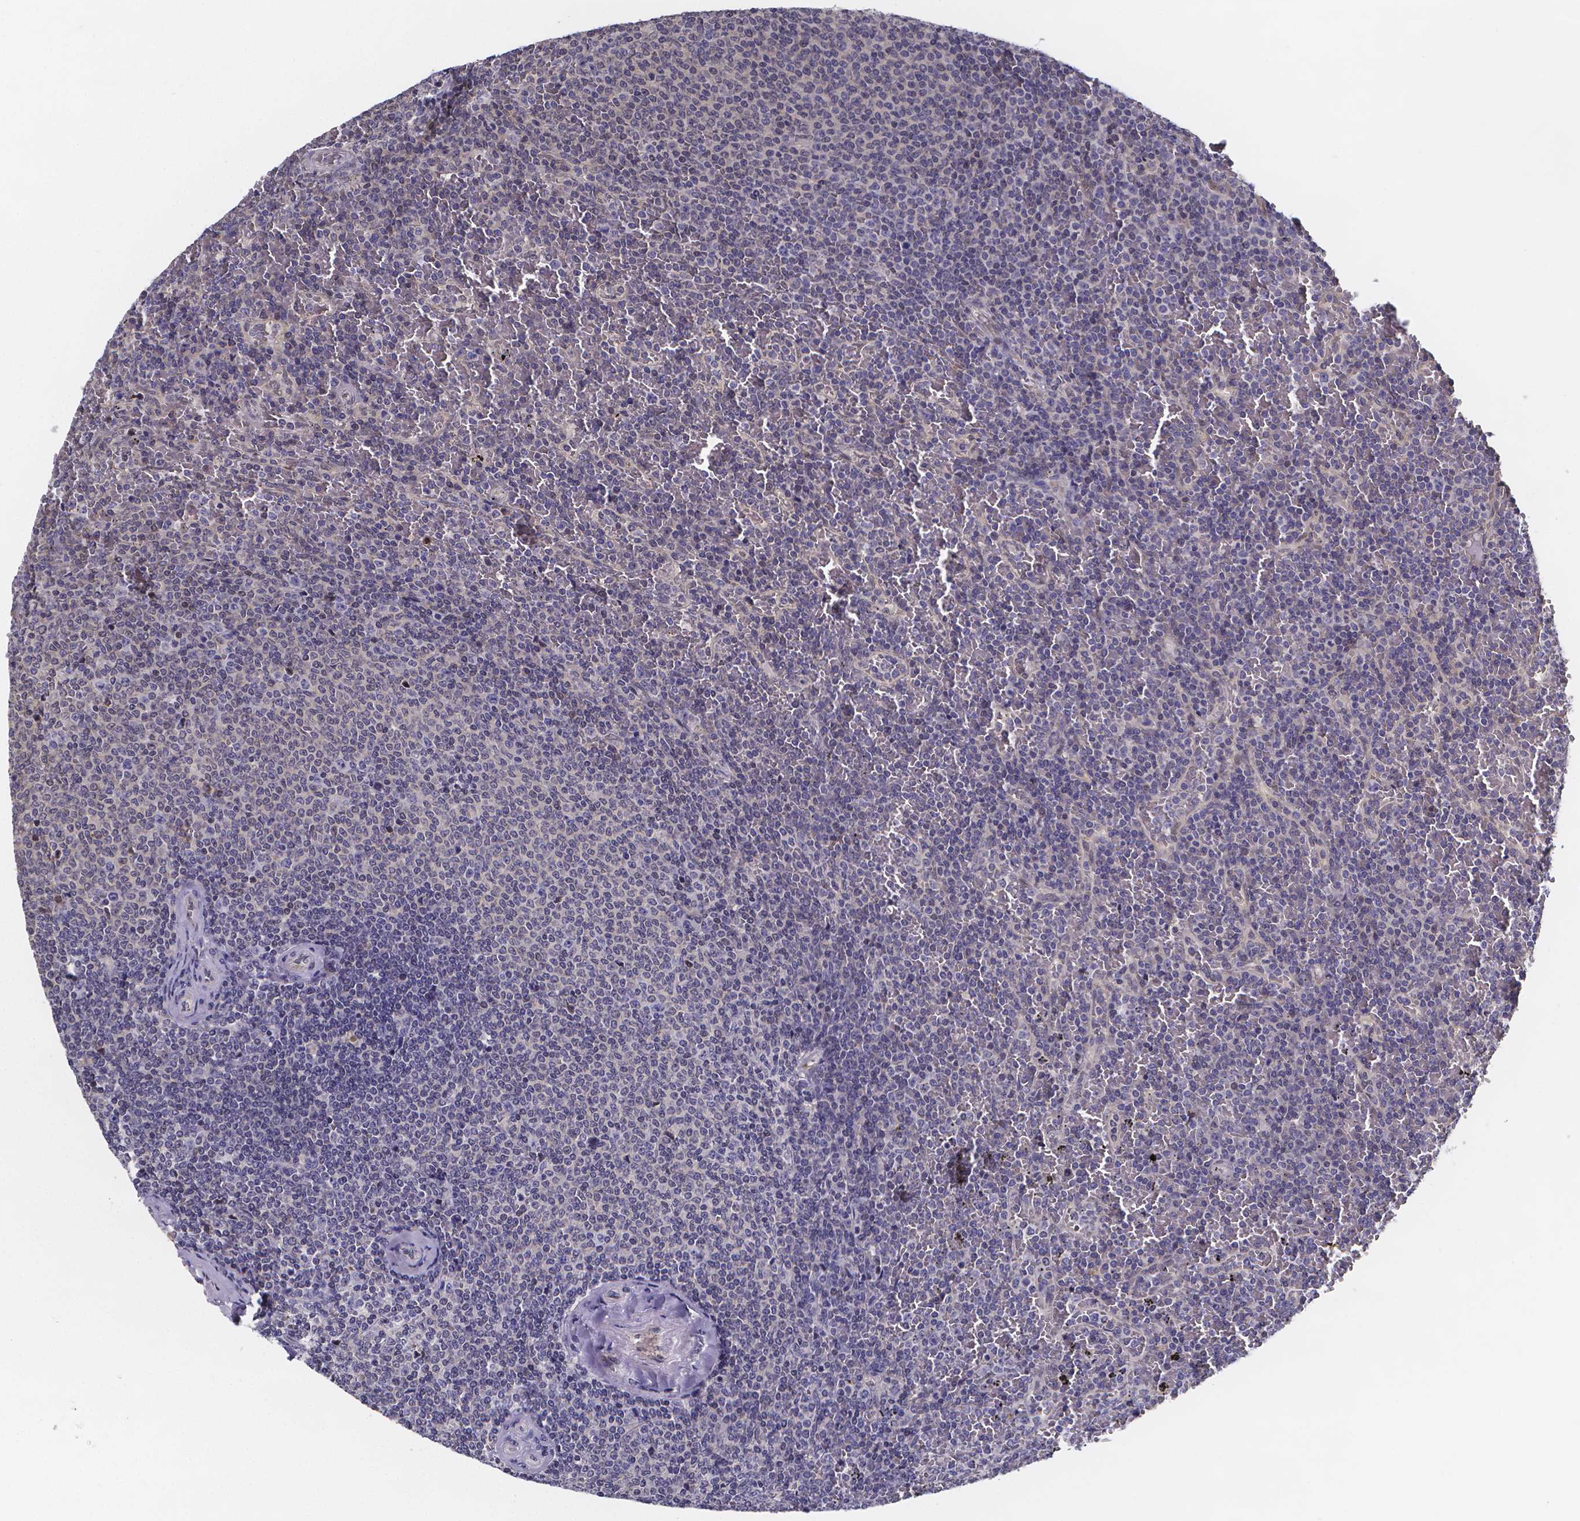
{"staining": {"intensity": "negative", "quantity": "none", "location": "none"}, "tissue": "lymphoma", "cell_type": "Tumor cells", "image_type": "cancer", "snomed": [{"axis": "morphology", "description": "Malignant lymphoma, non-Hodgkin's type, Low grade"}, {"axis": "topography", "description": "Spleen"}], "caption": "This is an immunohistochemistry (IHC) histopathology image of lymphoma. There is no staining in tumor cells.", "gene": "PAH", "patient": {"sex": "female", "age": 77}}